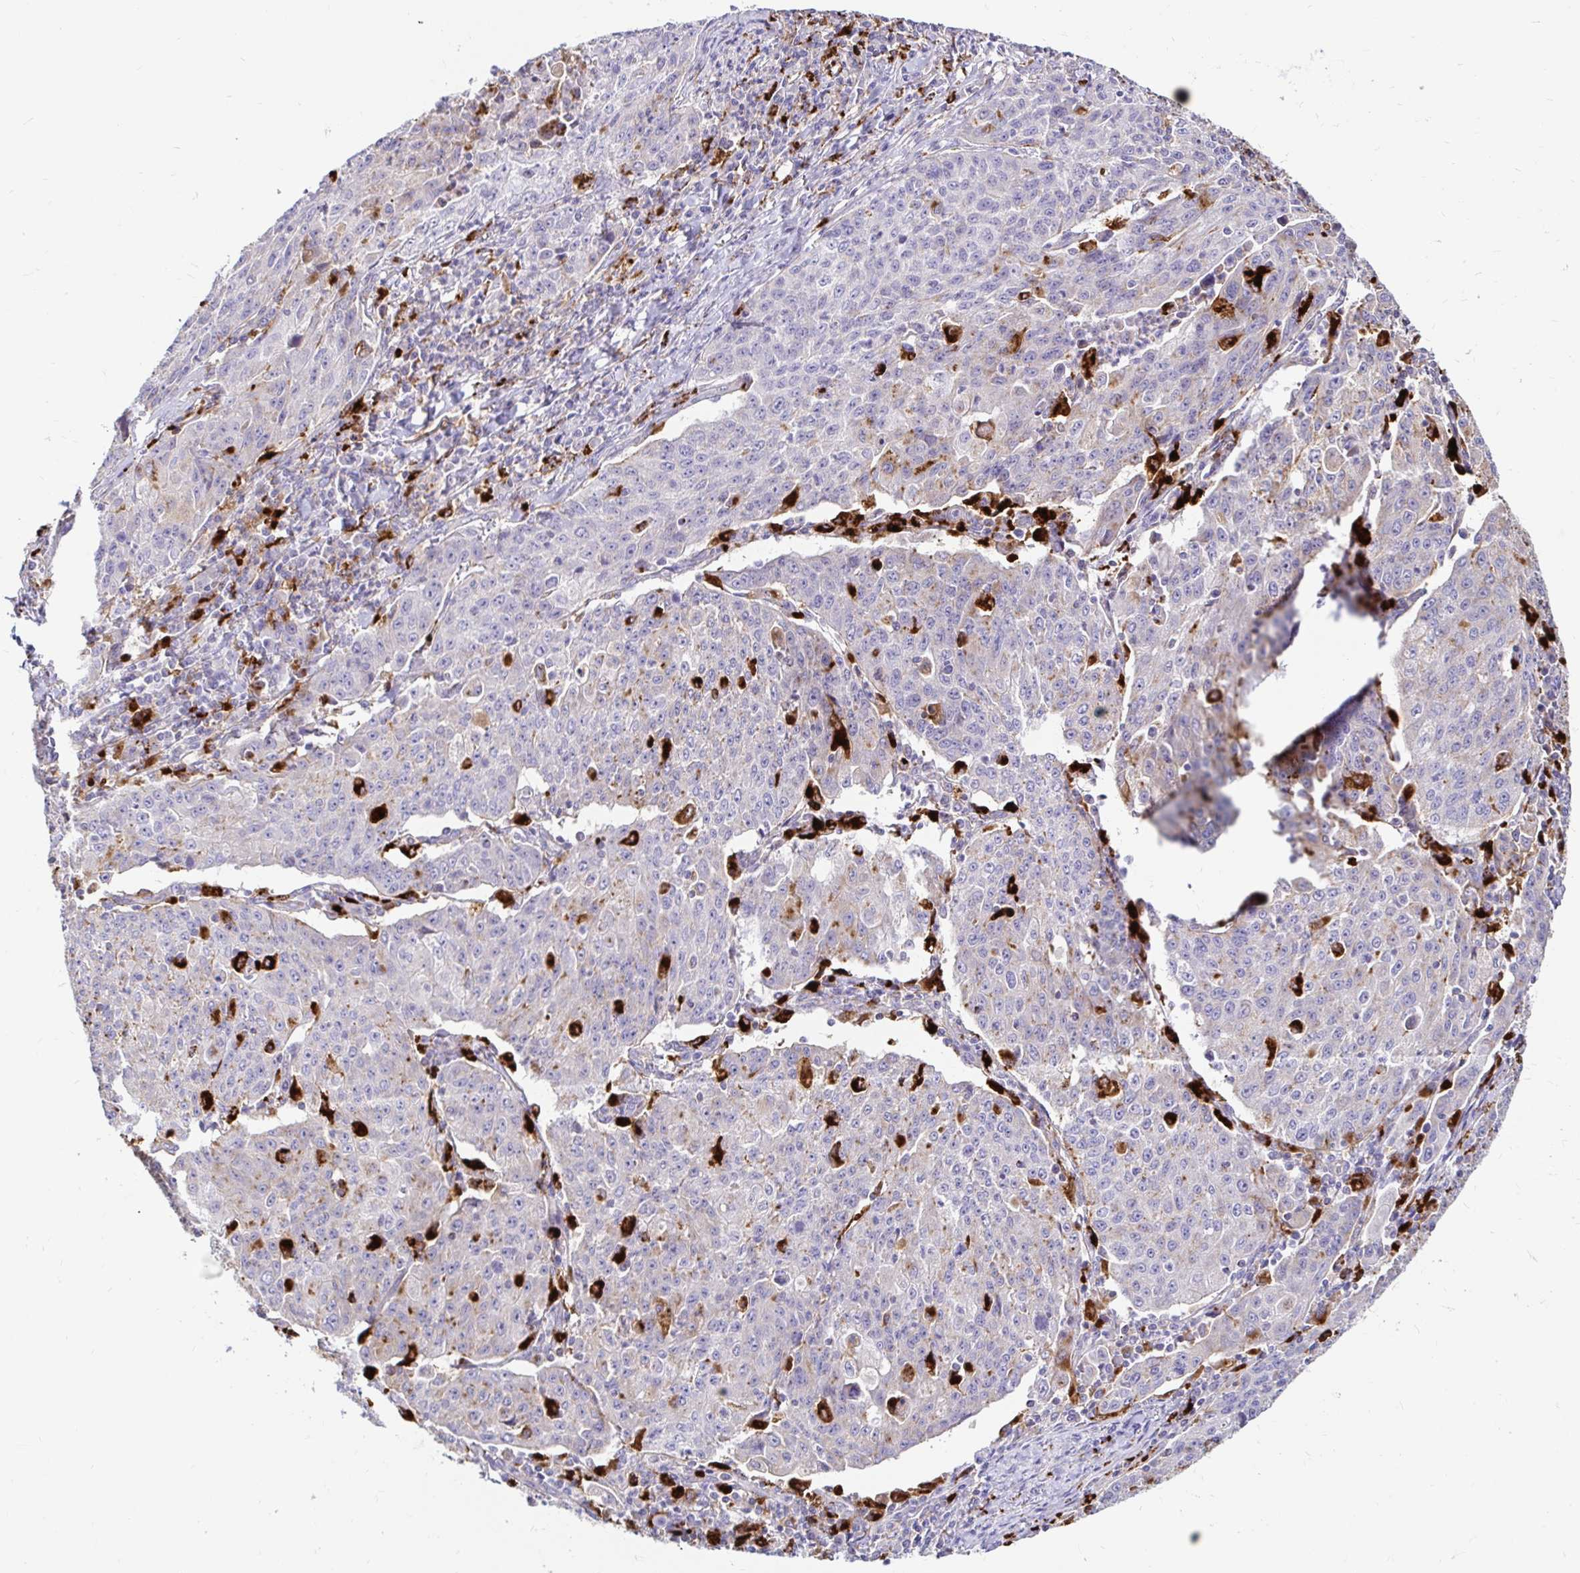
{"staining": {"intensity": "negative", "quantity": "none", "location": "none"}, "tissue": "lung cancer", "cell_type": "Tumor cells", "image_type": "cancer", "snomed": [{"axis": "morphology", "description": "Squamous cell carcinoma, NOS"}, {"axis": "morphology", "description": "Squamous cell carcinoma, metastatic, NOS"}, {"axis": "topography", "description": "Bronchus"}, {"axis": "topography", "description": "Lung"}], "caption": "A photomicrograph of human lung metastatic squamous cell carcinoma is negative for staining in tumor cells.", "gene": "FUCA1", "patient": {"sex": "male", "age": 62}}